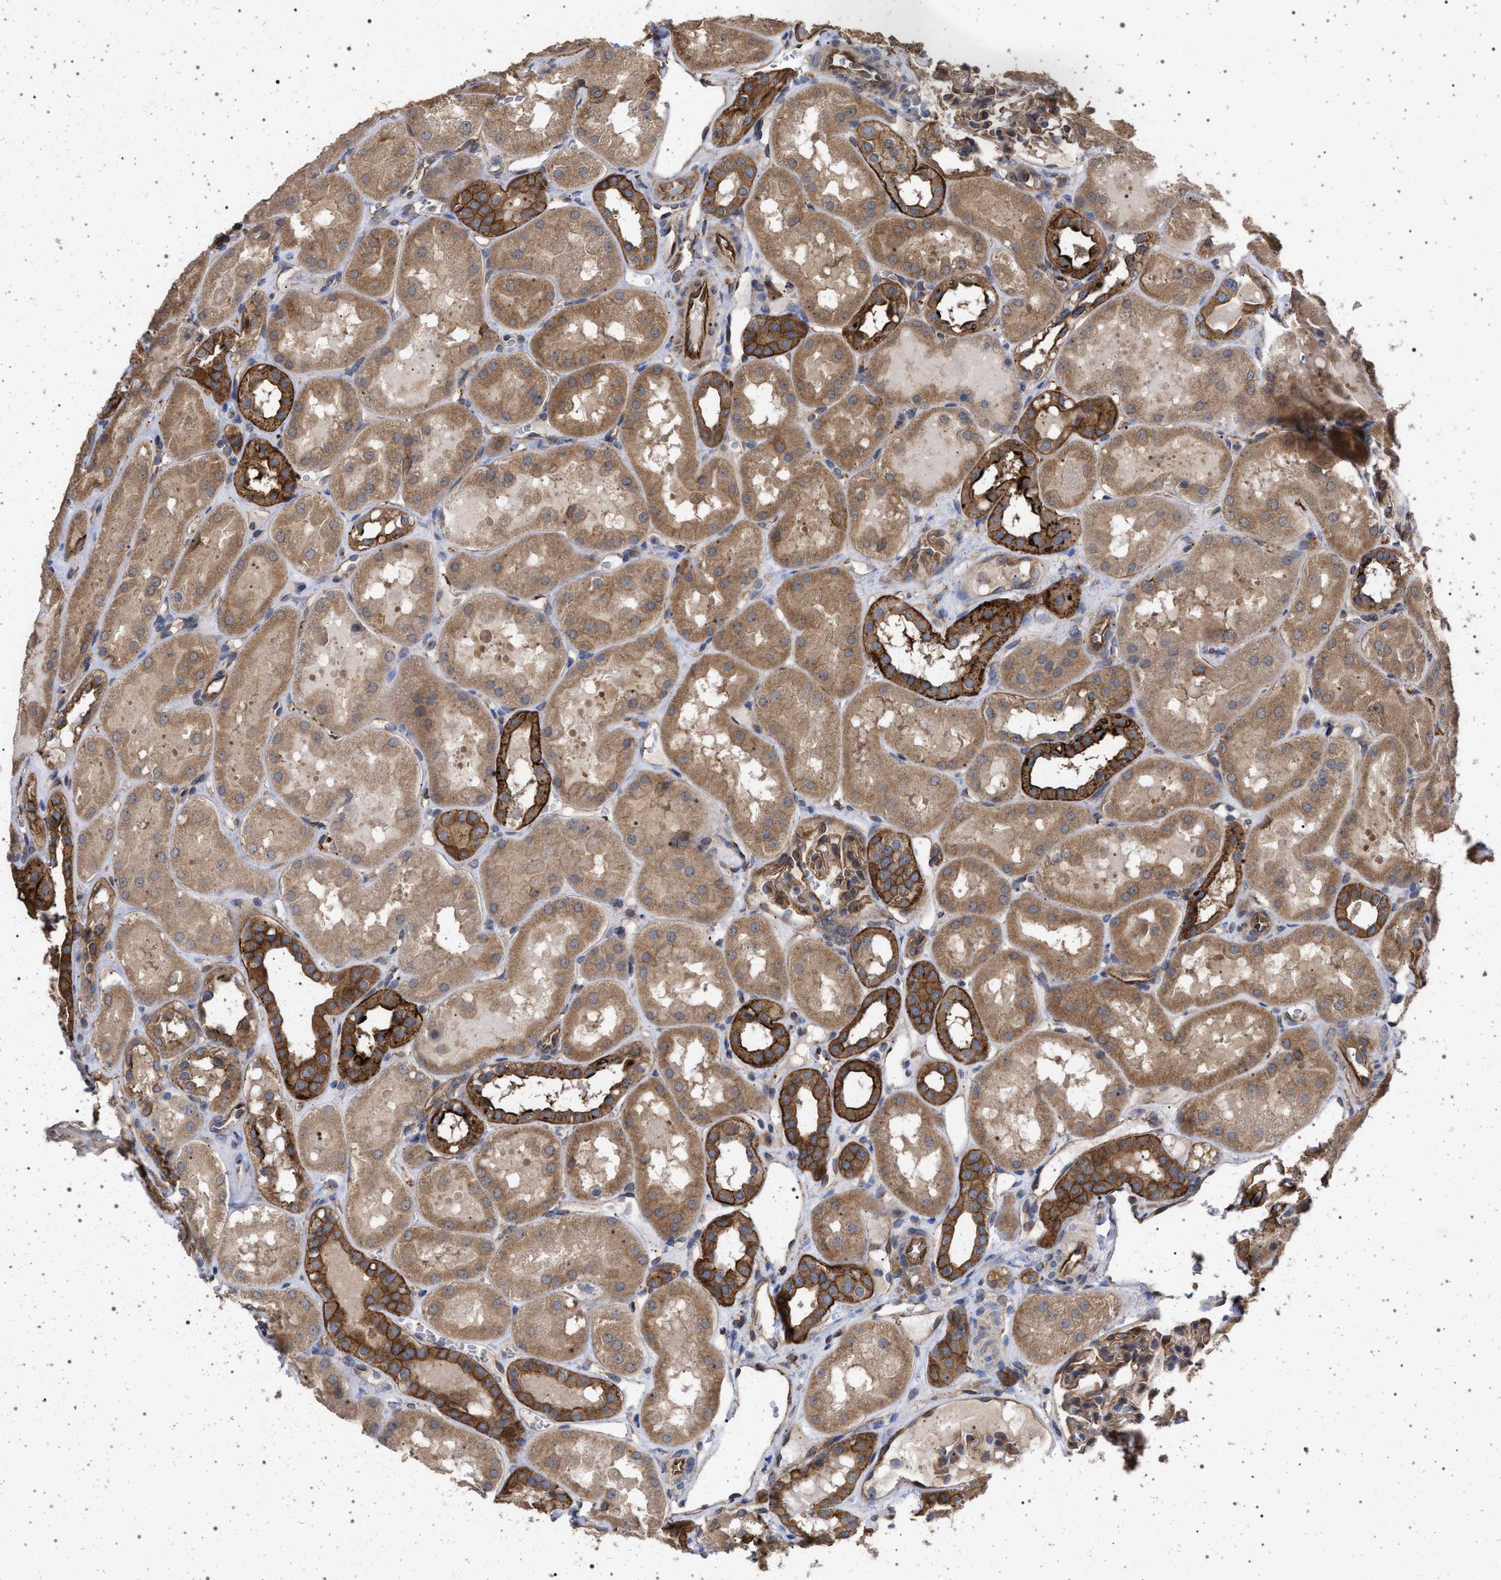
{"staining": {"intensity": "moderate", "quantity": "25%-75%", "location": "cytoplasmic/membranous"}, "tissue": "kidney", "cell_type": "Cells in glomeruli", "image_type": "normal", "snomed": [{"axis": "morphology", "description": "Normal tissue, NOS"}, {"axis": "topography", "description": "Kidney"}, {"axis": "topography", "description": "Urinary bladder"}], "caption": "This photomicrograph shows IHC staining of benign kidney, with medium moderate cytoplasmic/membranous staining in about 25%-75% of cells in glomeruli.", "gene": "IFT20", "patient": {"sex": "male", "age": 16}}